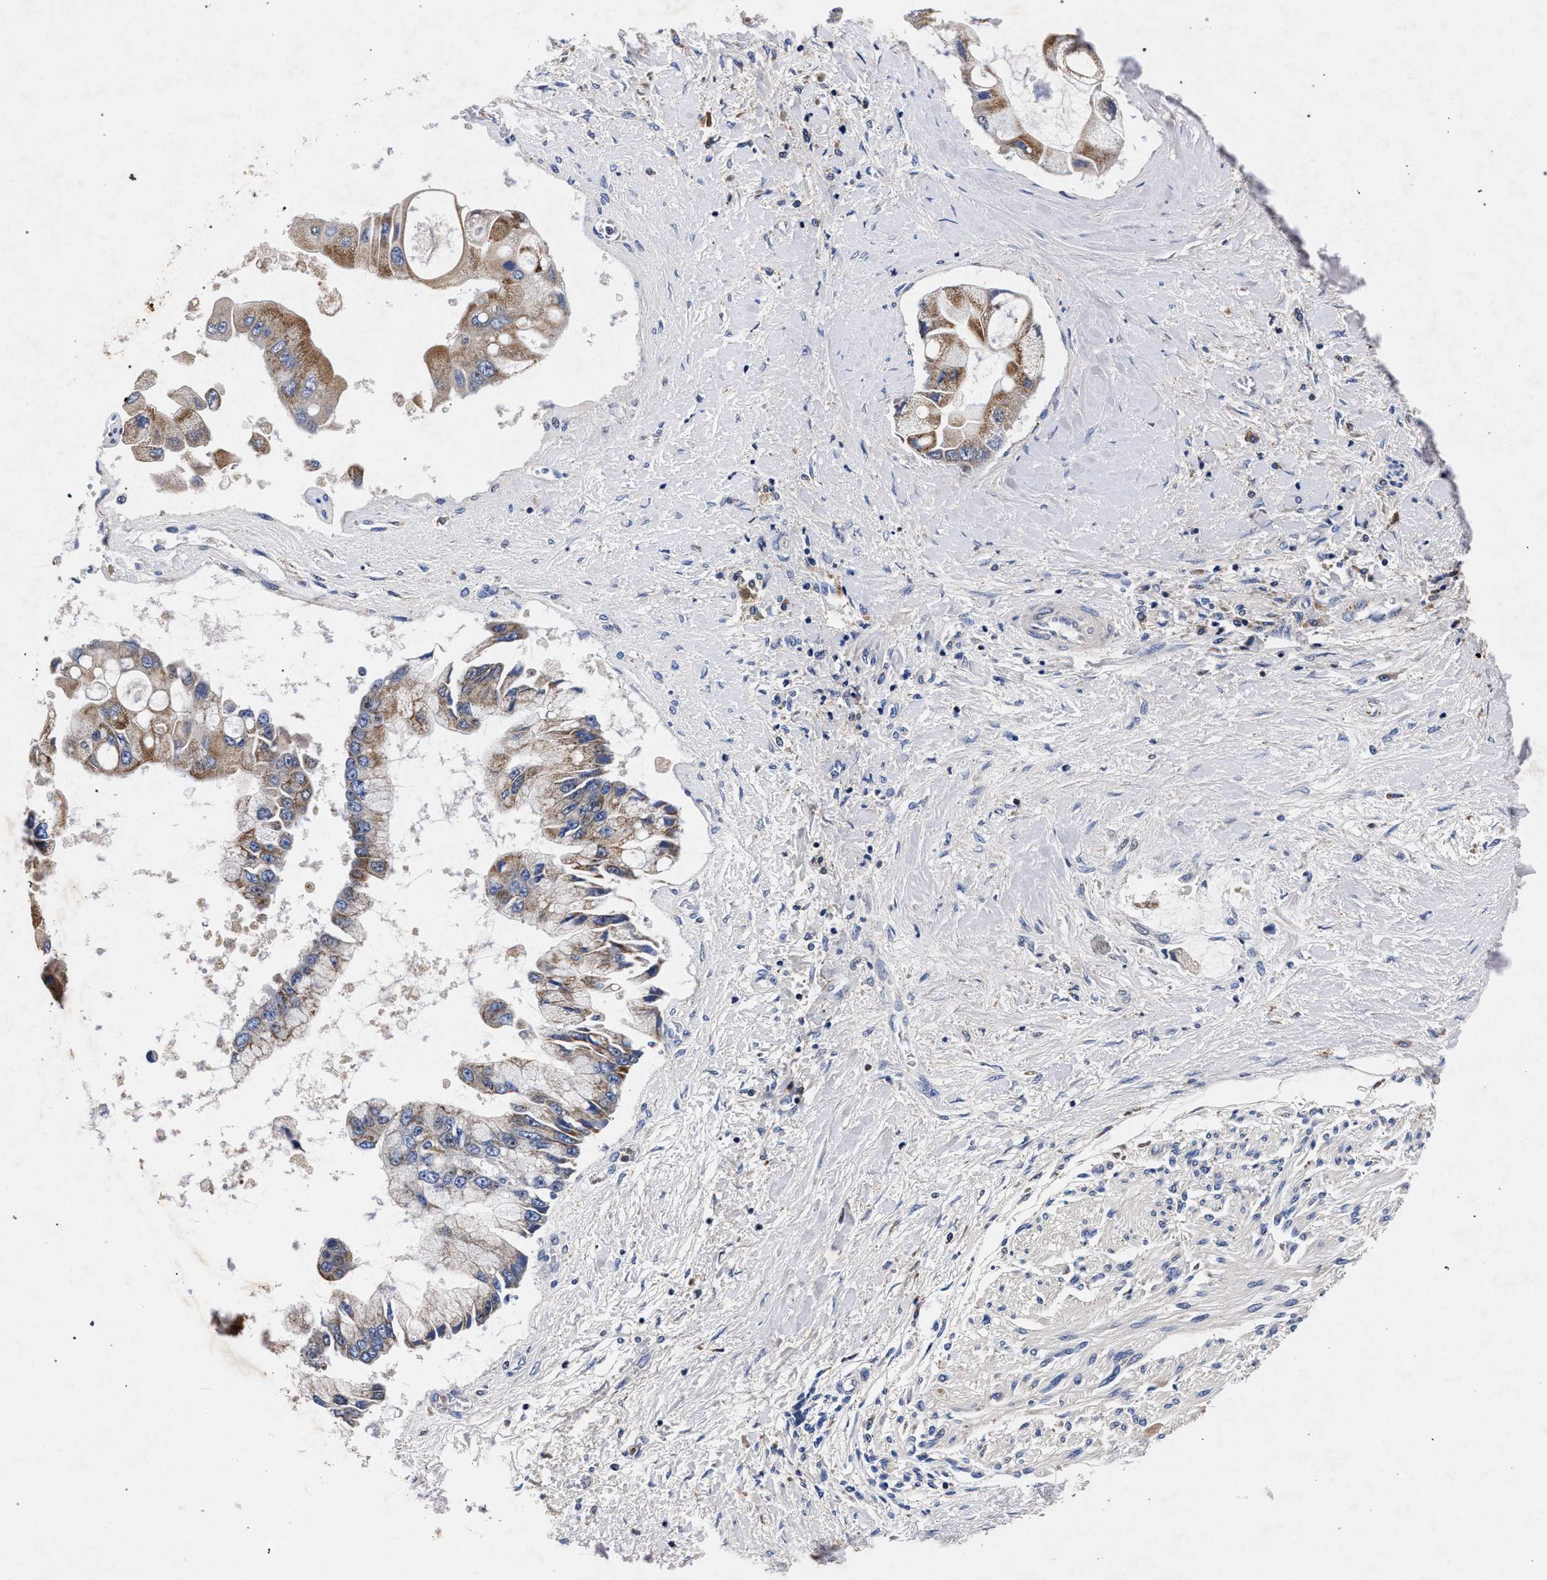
{"staining": {"intensity": "moderate", "quantity": ">75%", "location": "cytoplasmic/membranous"}, "tissue": "liver cancer", "cell_type": "Tumor cells", "image_type": "cancer", "snomed": [{"axis": "morphology", "description": "Cholangiocarcinoma"}, {"axis": "topography", "description": "Liver"}], "caption": "An IHC photomicrograph of tumor tissue is shown. Protein staining in brown shows moderate cytoplasmic/membranous positivity in liver cholangiocarcinoma within tumor cells. The staining was performed using DAB, with brown indicating positive protein expression. Nuclei are stained blue with hematoxylin.", "gene": "HSD17B14", "patient": {"sex": "male", "age": 50}}